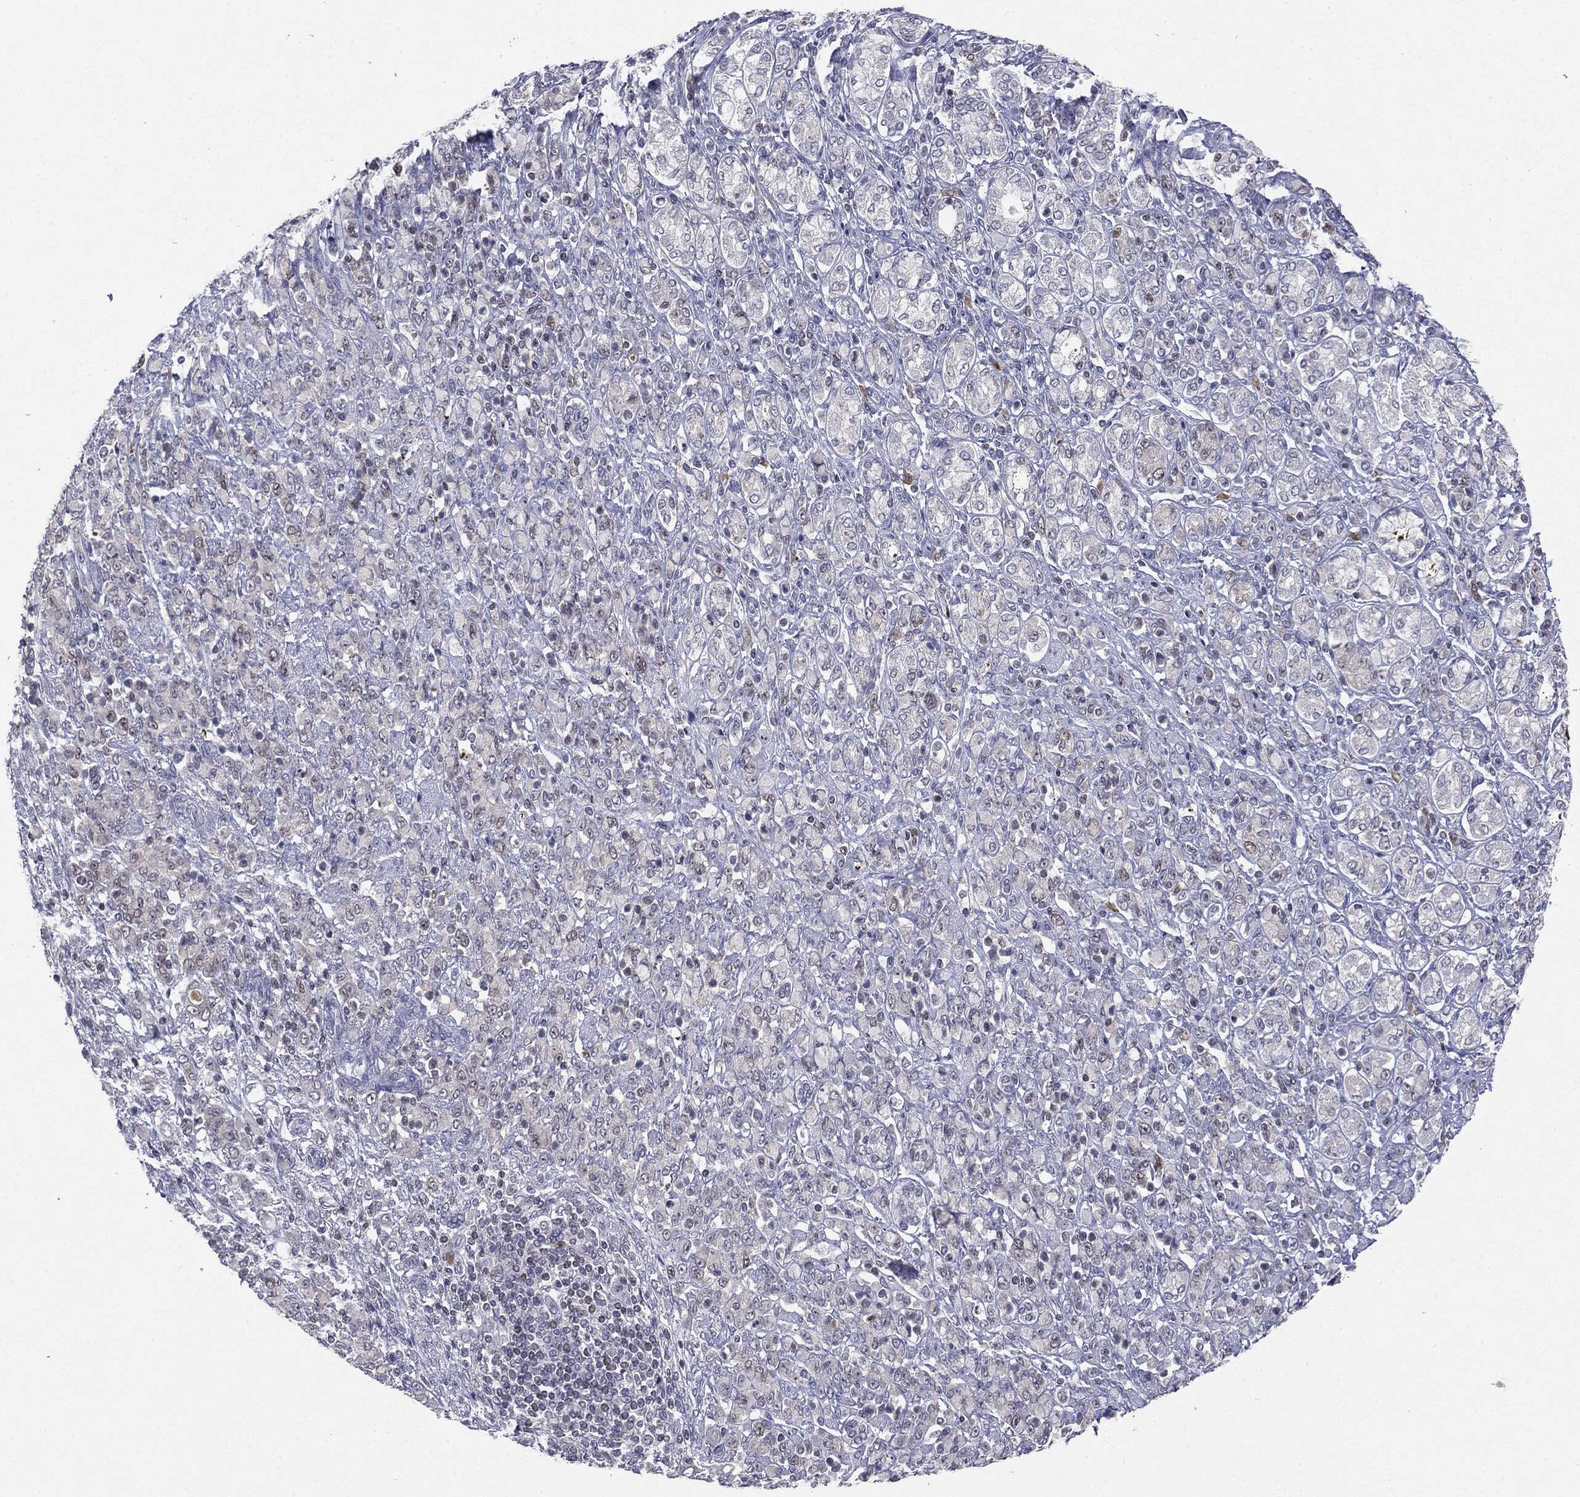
{"staining": {"intensity": "negative", "quantity": "none", "location": "none"}, "tissue": "stomach cancer", "cell_type": "Tumor cells", "image_type": "cancer", "snomed": [{"axis": "morphology", "description": "Normal tissue, NOS"}, {"axis": "morphology", "description": "Adenocarcinoma, NOS"}, {"axis": "topography", "description": "Stomach"}], "caption": "The photomicrograph exhibits no staining of tumor cells in stomach cancer (adenocarcinoma). (Brightfield microscopy of DAB IHC at high magnification).", "gene": "KIF2C", "patient": {"sex": "female", "age": 79}}